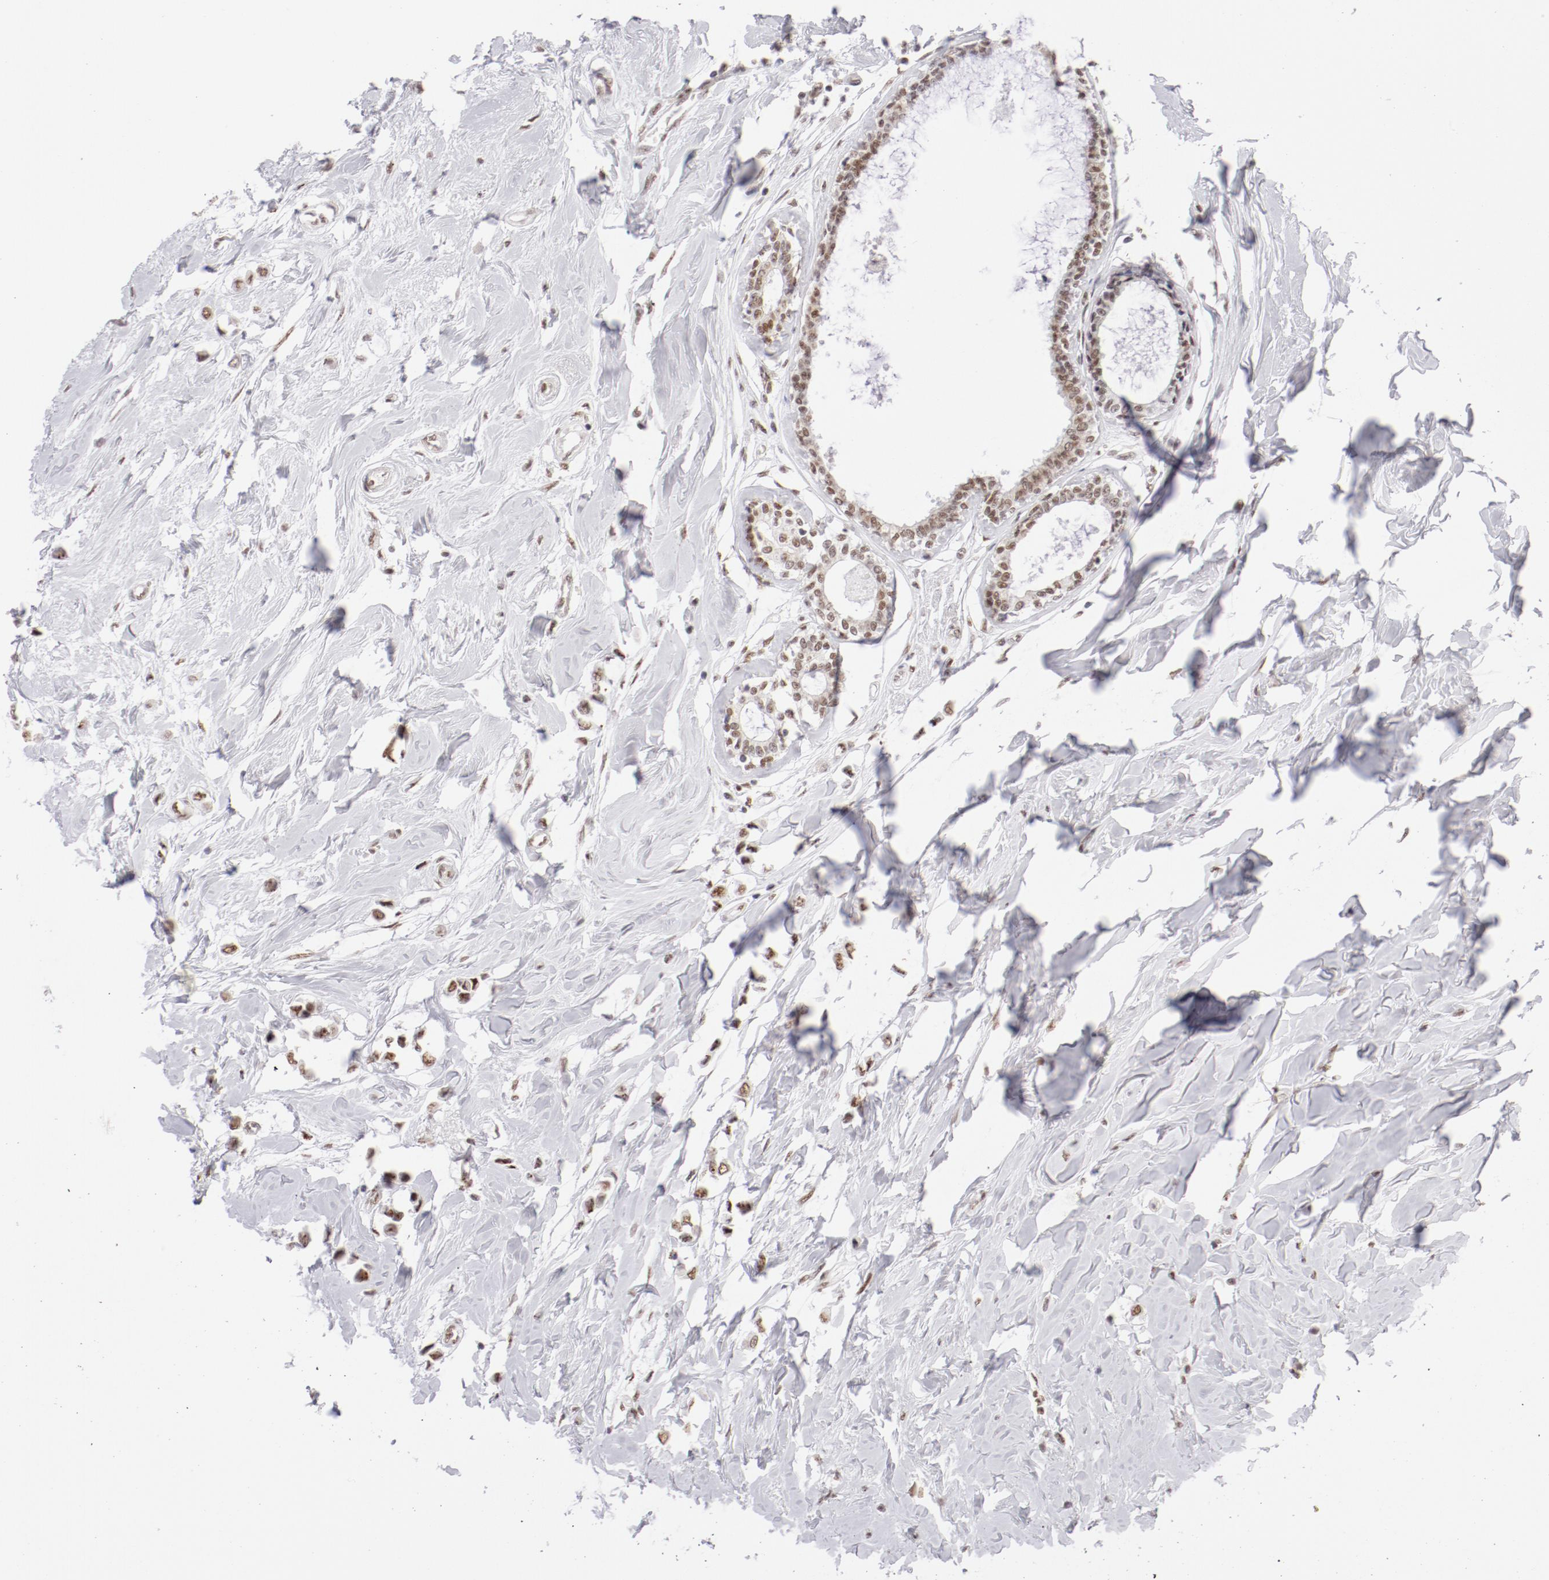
{"staining": {"intensity": "moderate", "quantity": ">75%", "location": "nuclear"}, "tissue": "breast cancer", "cell_type": "Tumor cells", "image_type": "cancer", "snomed": [{"axis": "morphology", "description": "Lobular carcinoma"}, {"axis": "topography", "description": "Breast"}], "caption": "Immunohistochemical staining of lobular carcinoma (breast) shows moderate nuclear protein staining in approximately >75% of tumor cells.", "gene": "TFAP4", "patient": {"sex": "female", "age": 51}}